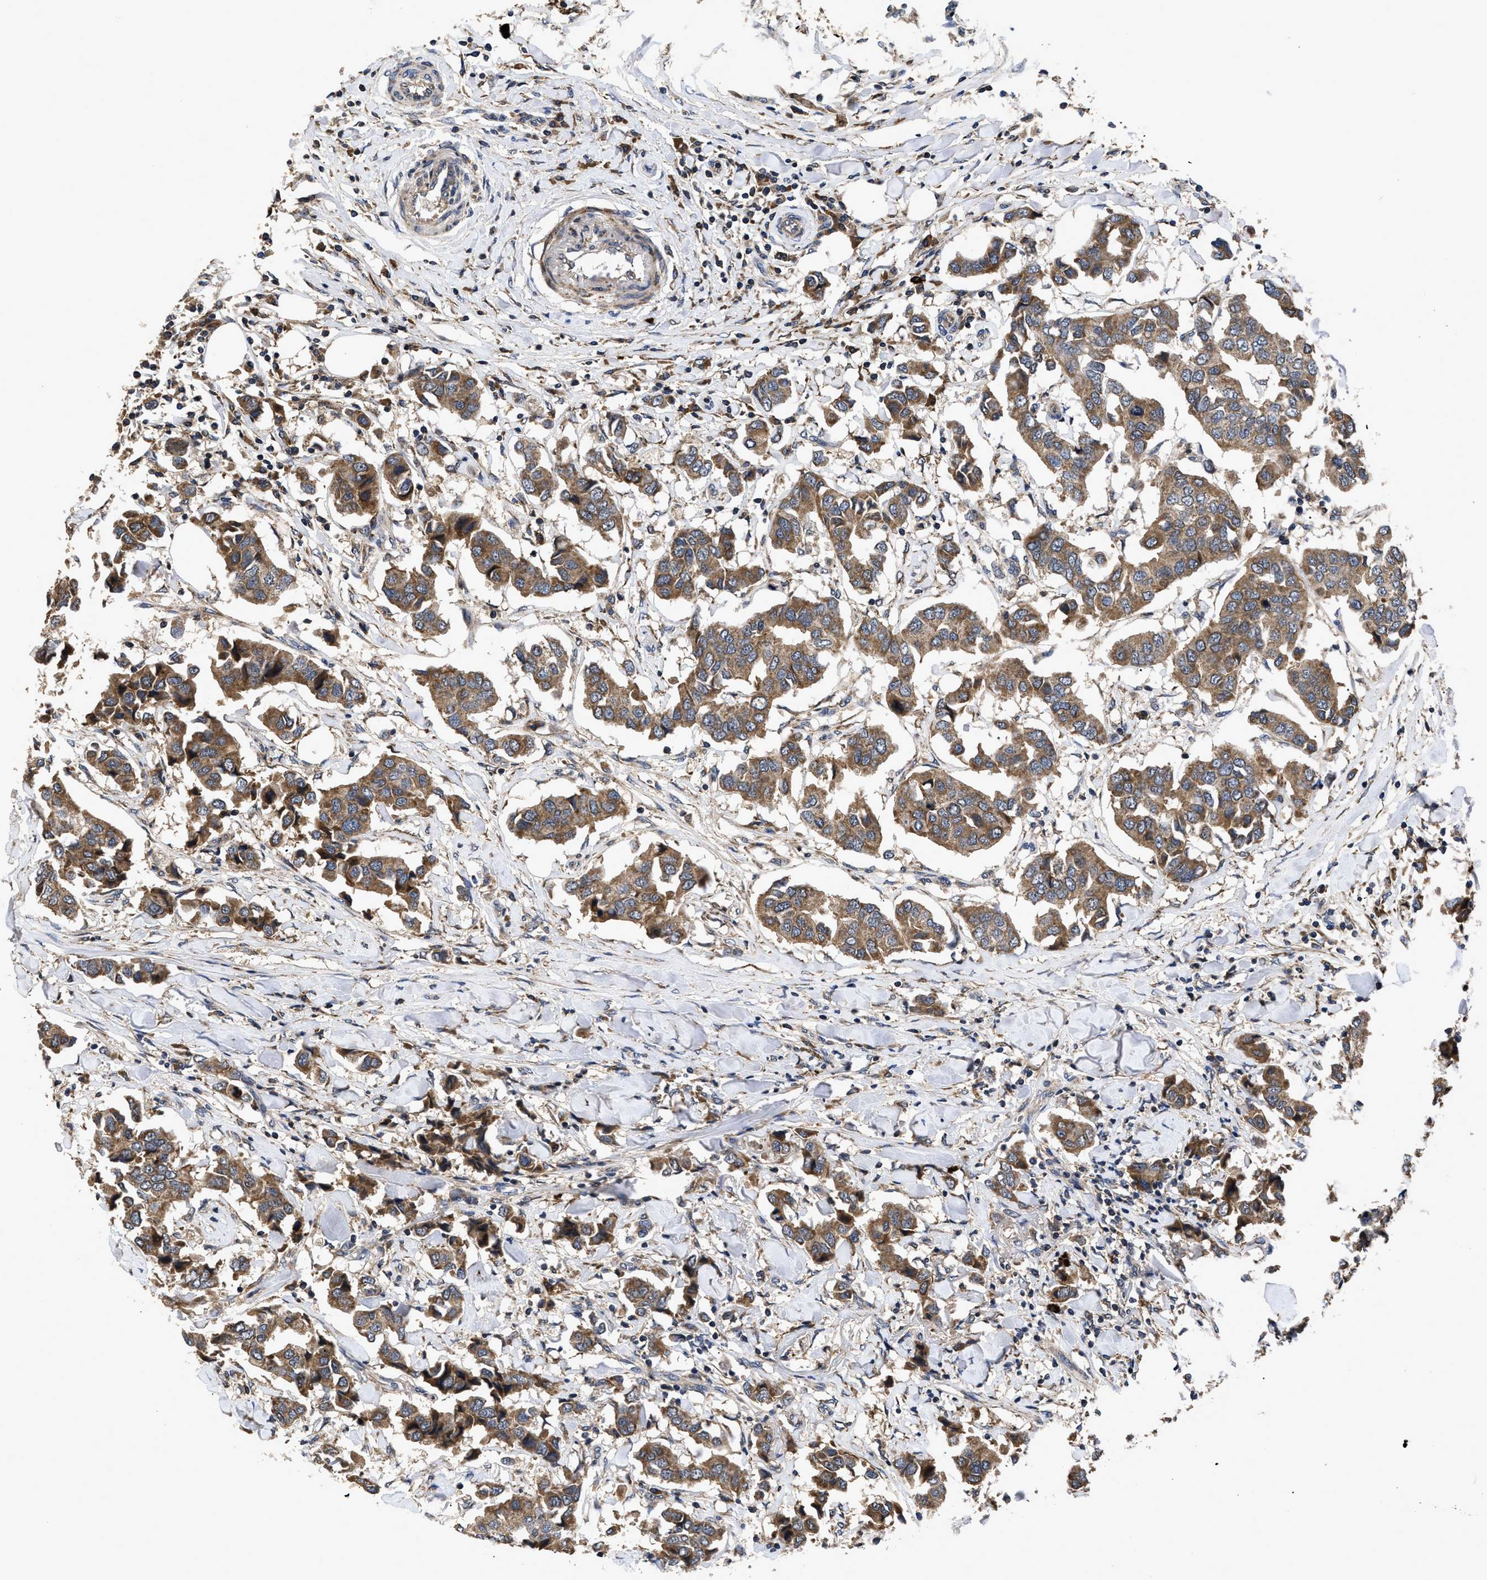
{"staining": {"intensity": "moderate", "quantity": ">75%", "location": "cytoplasmic/membranous"}, "tissue": "breast cancer", "cell_type": "Tumor cells", "image_type": "cancer", "snomed": [{"axis": "morphology", "description": "Duct carcinoma"}, {"axis": "topography", "description": "Breast"}], "caption": "Protein staining of breast cancer (infiltrating ductal carcinoma) tissue displays moderate cytoplasmic/membranous staining in about >75% of tumor cells.", "gene": "LRRC3", "patient": {"sex": "female", "age": 80}}